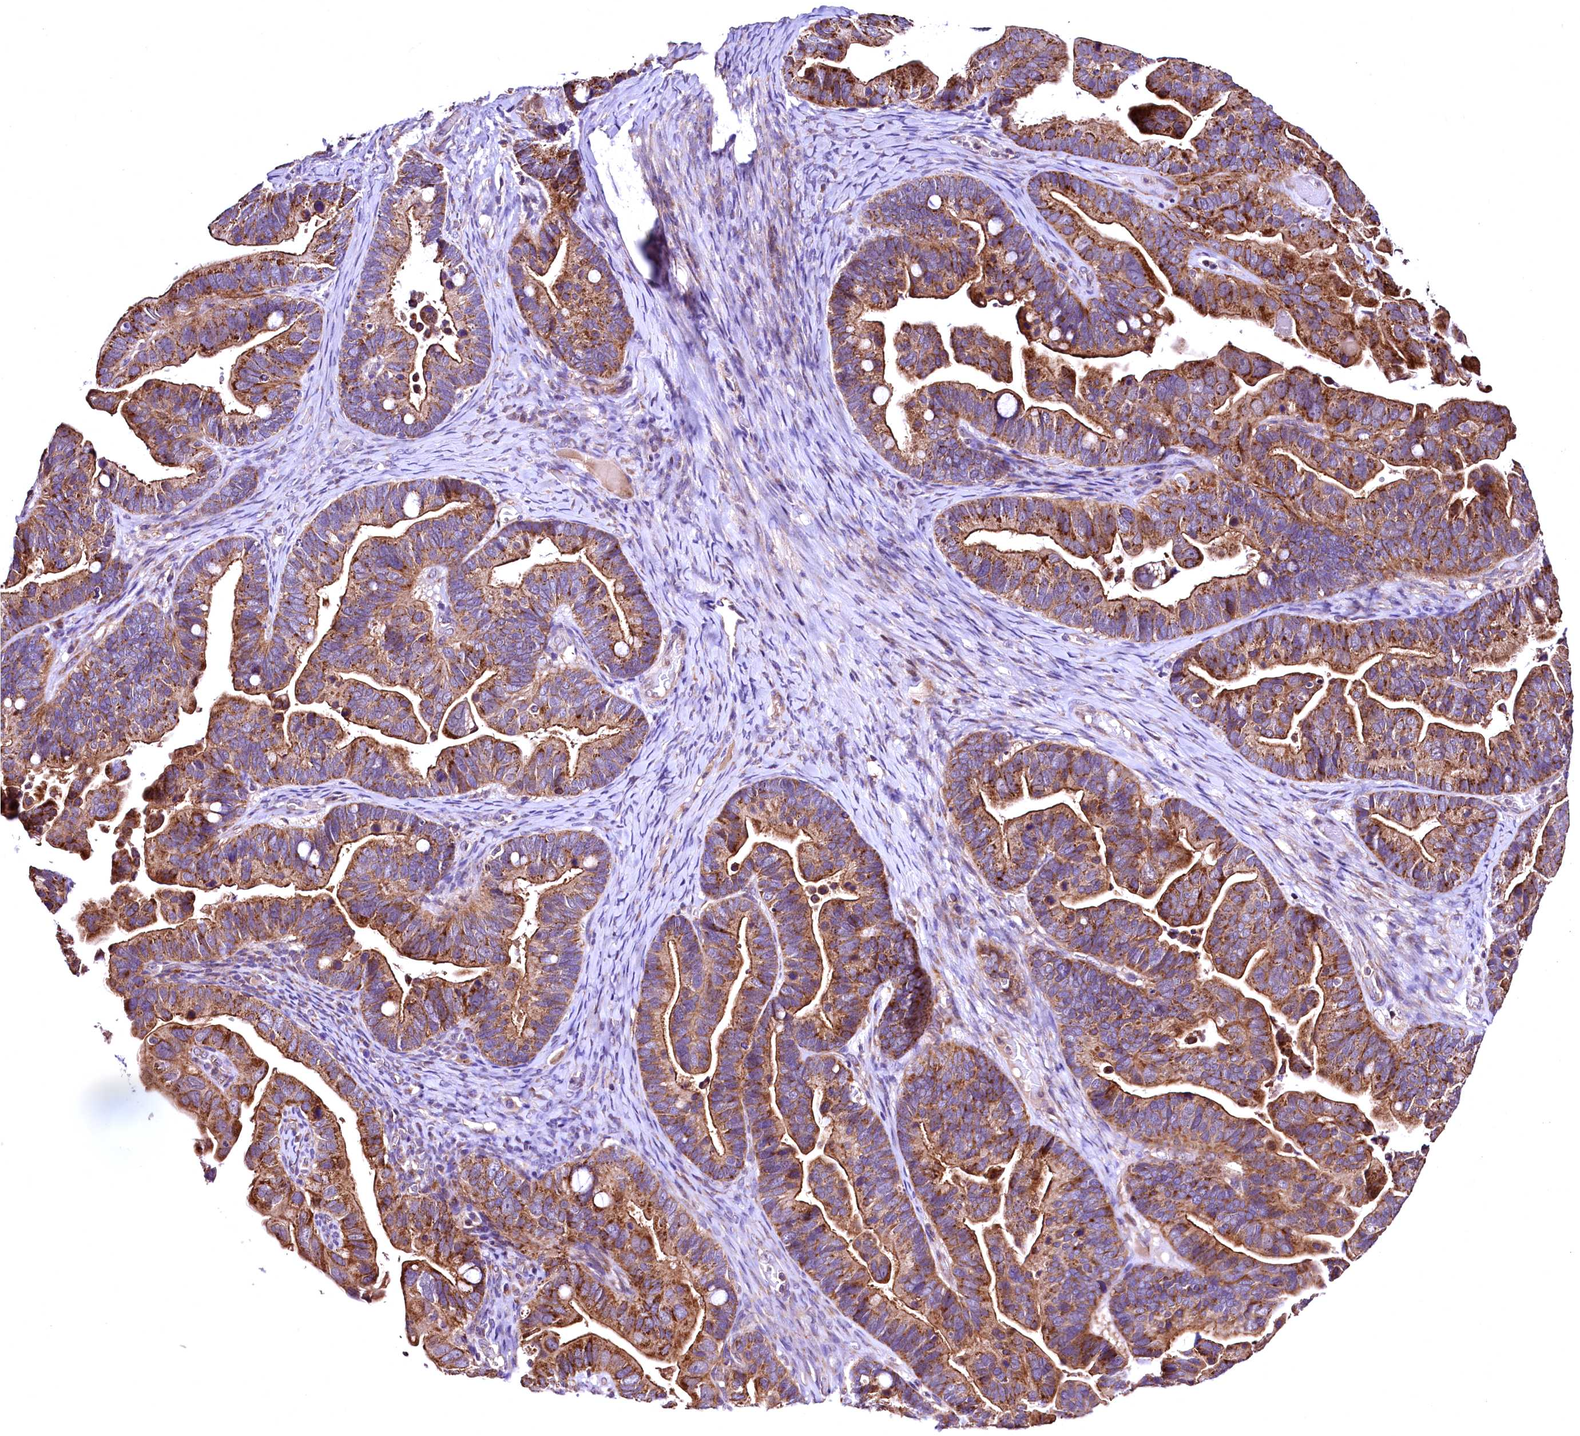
{"staining": {"intensity": "moderate", "quantity": ">75%", "location": "cytoplasmic/membranous"}, "tissue": "ovarian cancer", "cell_type": "Tumor cells", "image_type": "cancer", "snomed": [{"axis": "morphology", "description": "Cystadenocarcinoma, serous, NOS"}, {"axis": "topography", "description": "Ovary"}], "caption": "IHC staining of serous cystadenocarcinoma (ovarian), which shows medium levels of moderate cytoplasmic/membranous expression in about >75% of tumor cells indicating moderate cytoplasmic/membranous protein positivity. The staining was performed using DAB (3,3'-diaminobenzidine) (brown) for protein detection and nuclei were counterstained in hematoxylin (blue).", "gene": "MRPL57", "patient": {"sex": "female", "age": 56}}